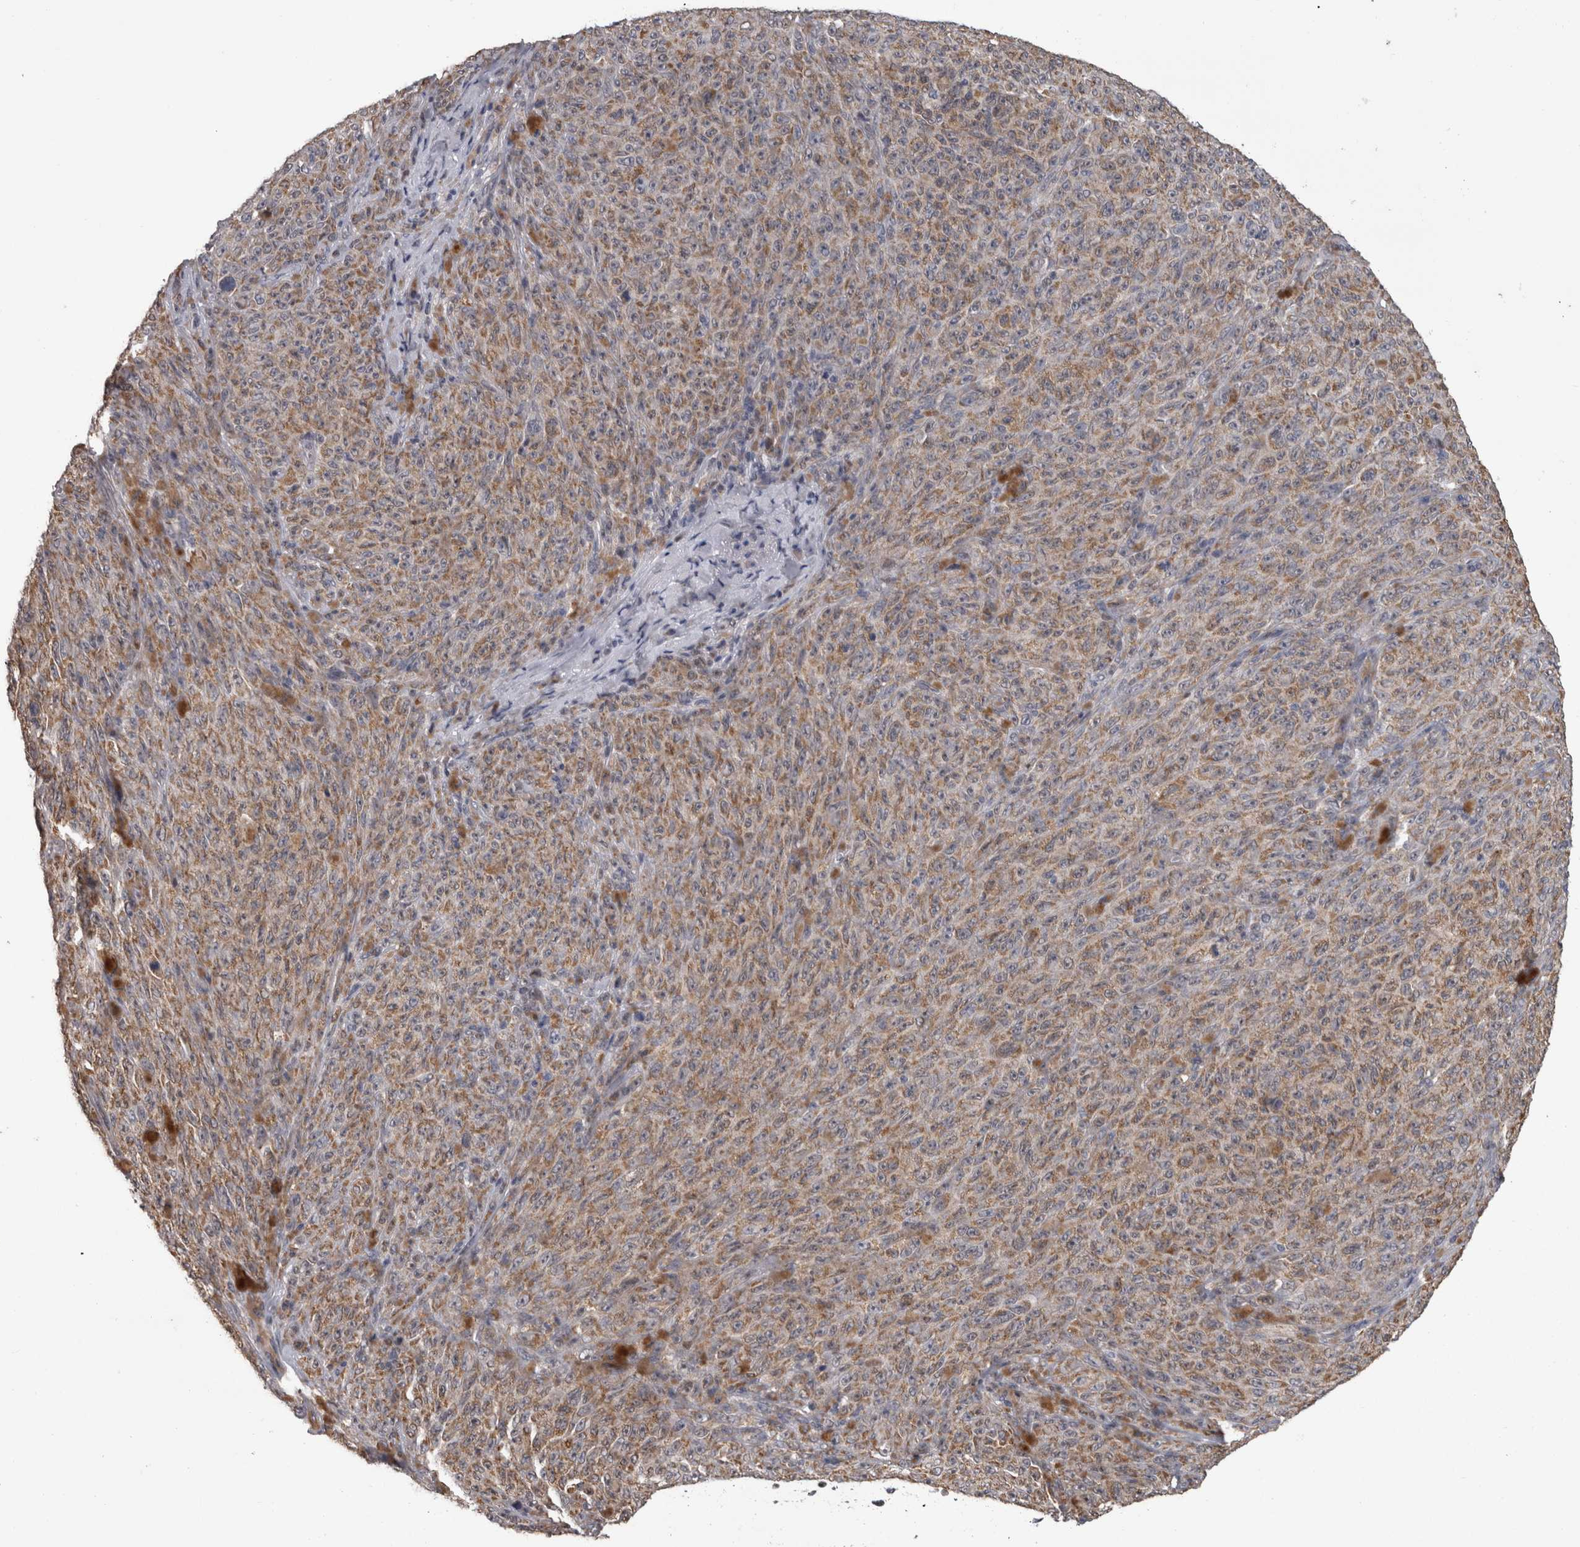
{"staining": {"intensity": "moderate", "quantity": ">75%", "location": "cytoplasmic/membranous"}, "tissue": "melanoma", "cell_type": "Tumor cells", "image_type": "cancer", "snomed": [{"axis": "morphology", "description": "Malignant melanoma, NOS"}, {"axis": "topography", "description": "Skin"}], "caption": "Protein expression analysis of human malignant melanoma reveals moderate cytoplasmic/membranous expression in approximately >75% of tumor cells.", "gene": "DBT", "patient": {"sex": "female", "age": 82}}